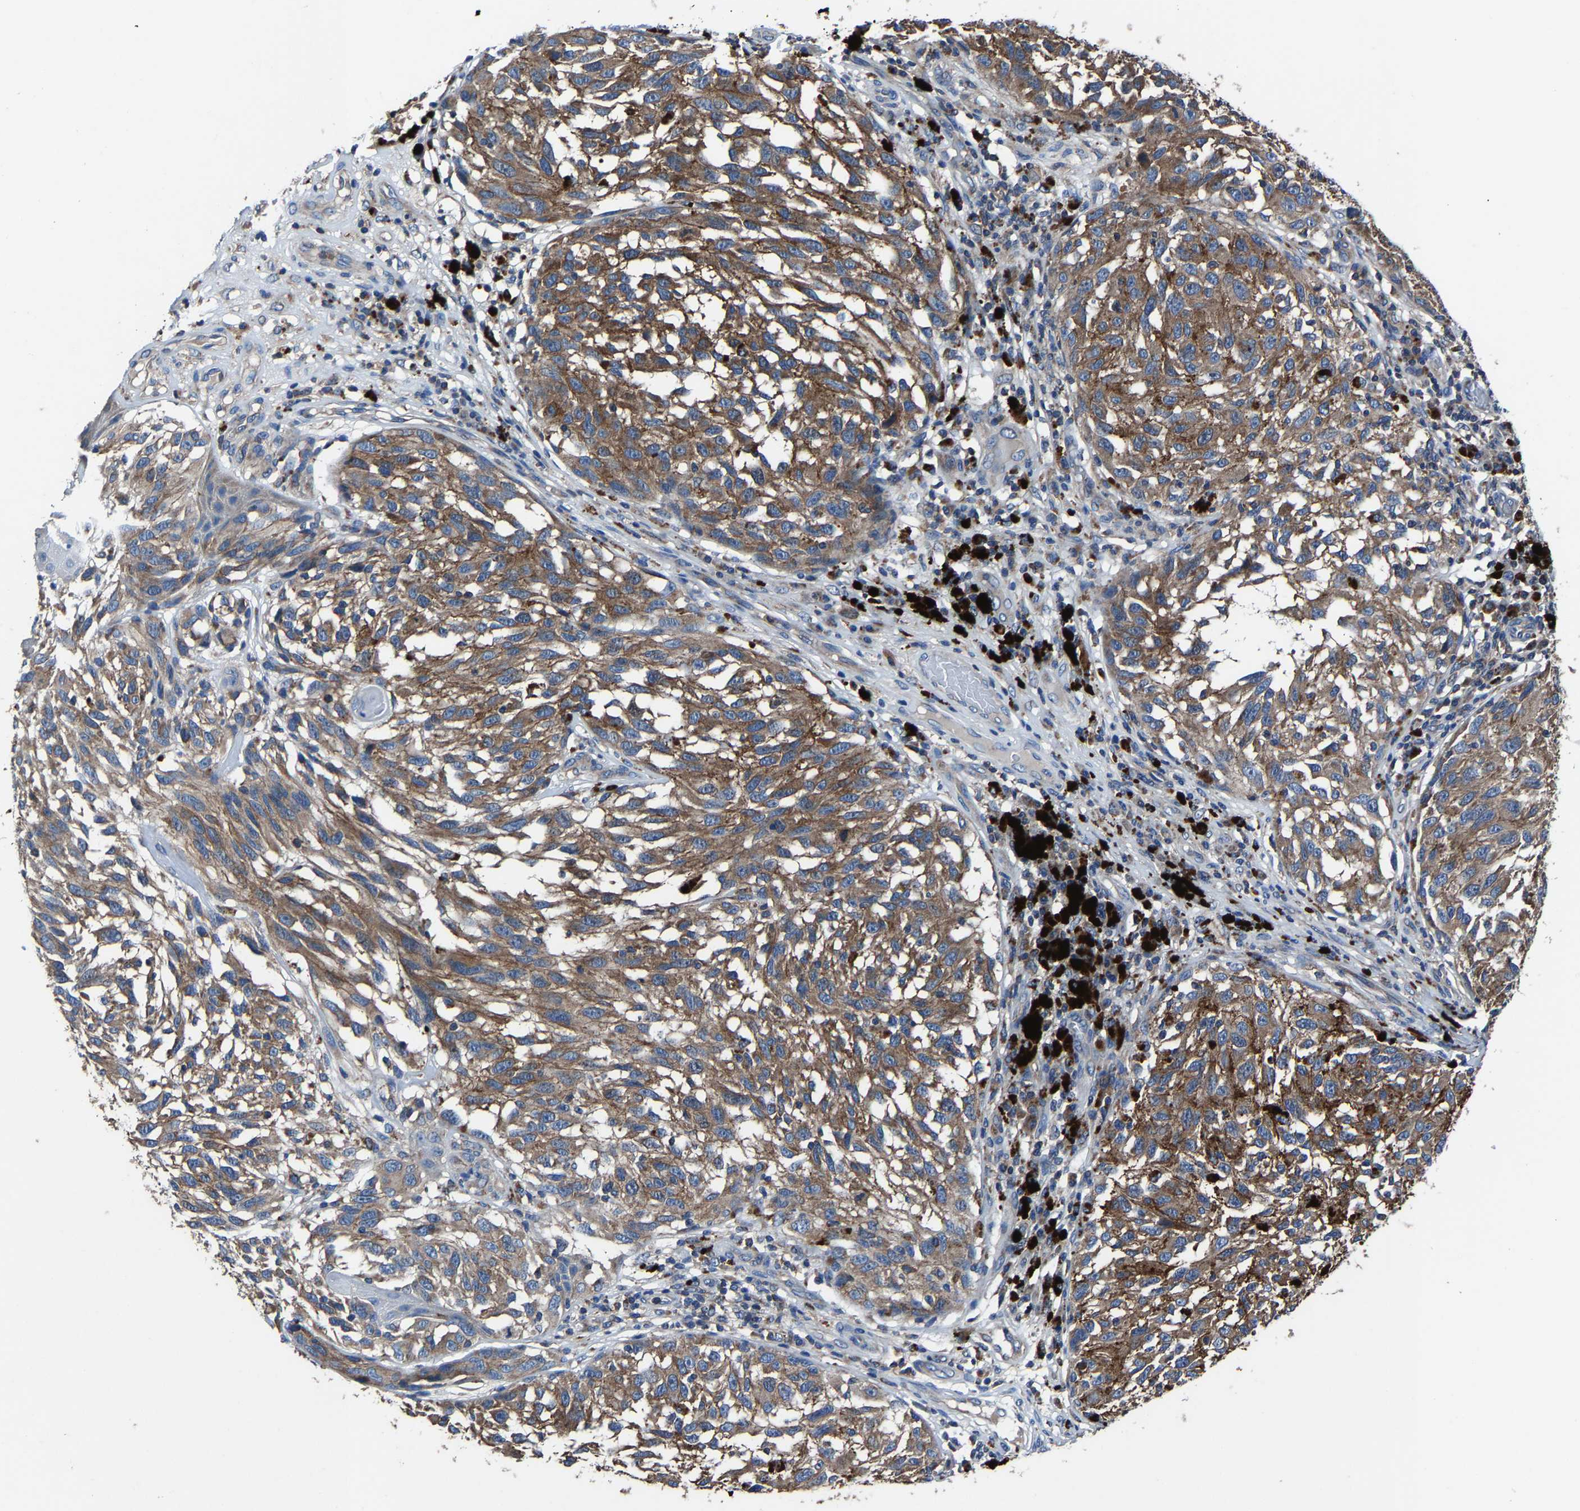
{"staining": {"intensity": "moderate", "quantity": ">75%", "location": "cytoplasmic/membranous"}, "tissue": "melanoma", "cell_type": "Tumor cells", "image_type": "cancer", "snomed": [{"axis": "morphology", "description": "Malignant melanoma, NOS"}, {"axis": "topography", "description": "Skin"}], "caption": "Moderate cytoplasmic/membranous expression is present in about >75% of tumor cells in malignant melanoma. (DAB (3,3'-diaminobenzidine) IHC with brightfield microscopy, high magnification).", "gene": "KIAA1958", "patient": {"sex": "female", "age": 73}}